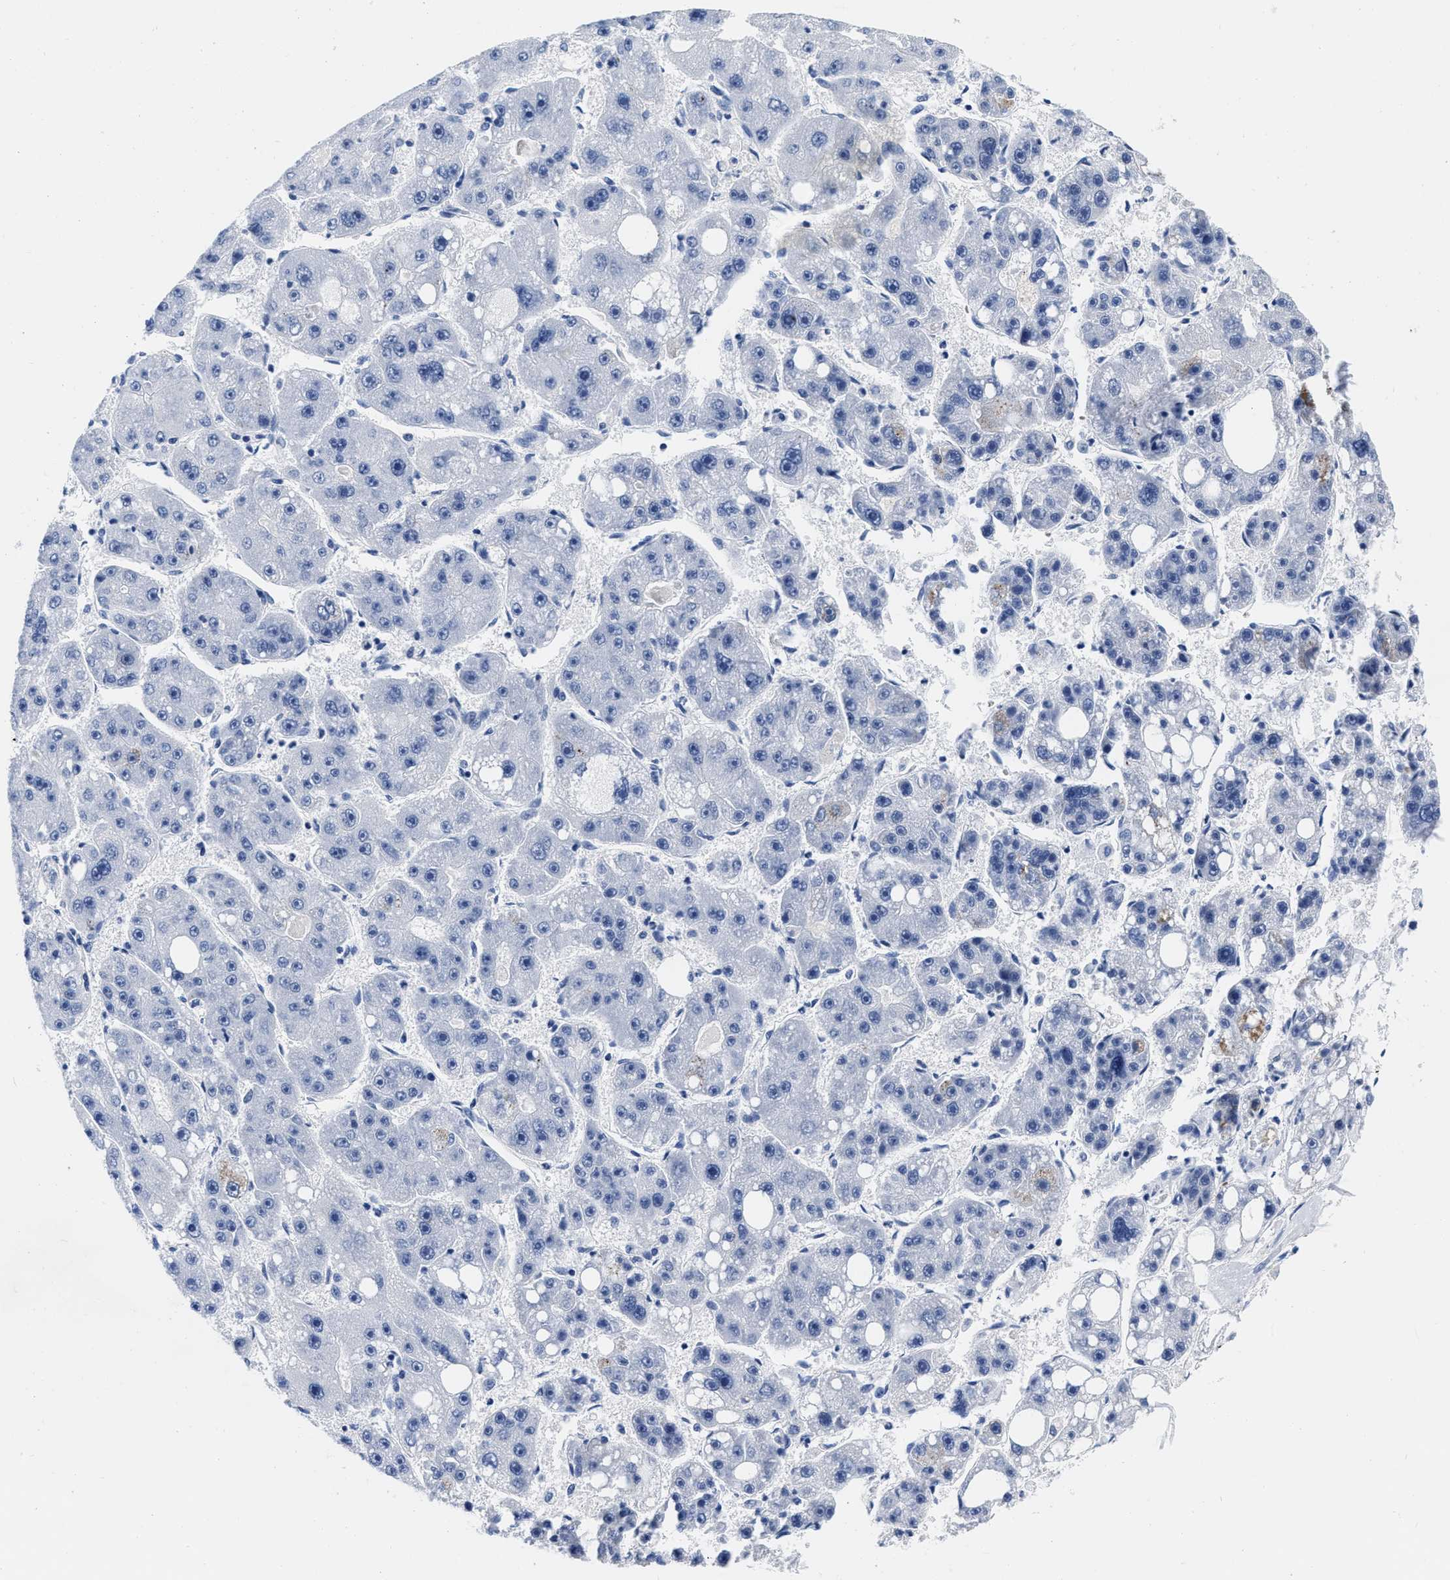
{"staining": {"intensity": "negative", "quantity": "none", "location": "none"}, "tissue": "liver cancer", "cell_type": "Tumor cells", "image_type": "cancer", "snomed": [{"axis": "morphology", "description": "Carcinoma, Hepatocellular, NOS"}, {"axis": "topography", "description": "Liver"}], "caption": "The photomicrograph displays no staining of tumor cells in liver cancer.", "gene": "CER1", "patient": {"sex": "female", "age": 61}}